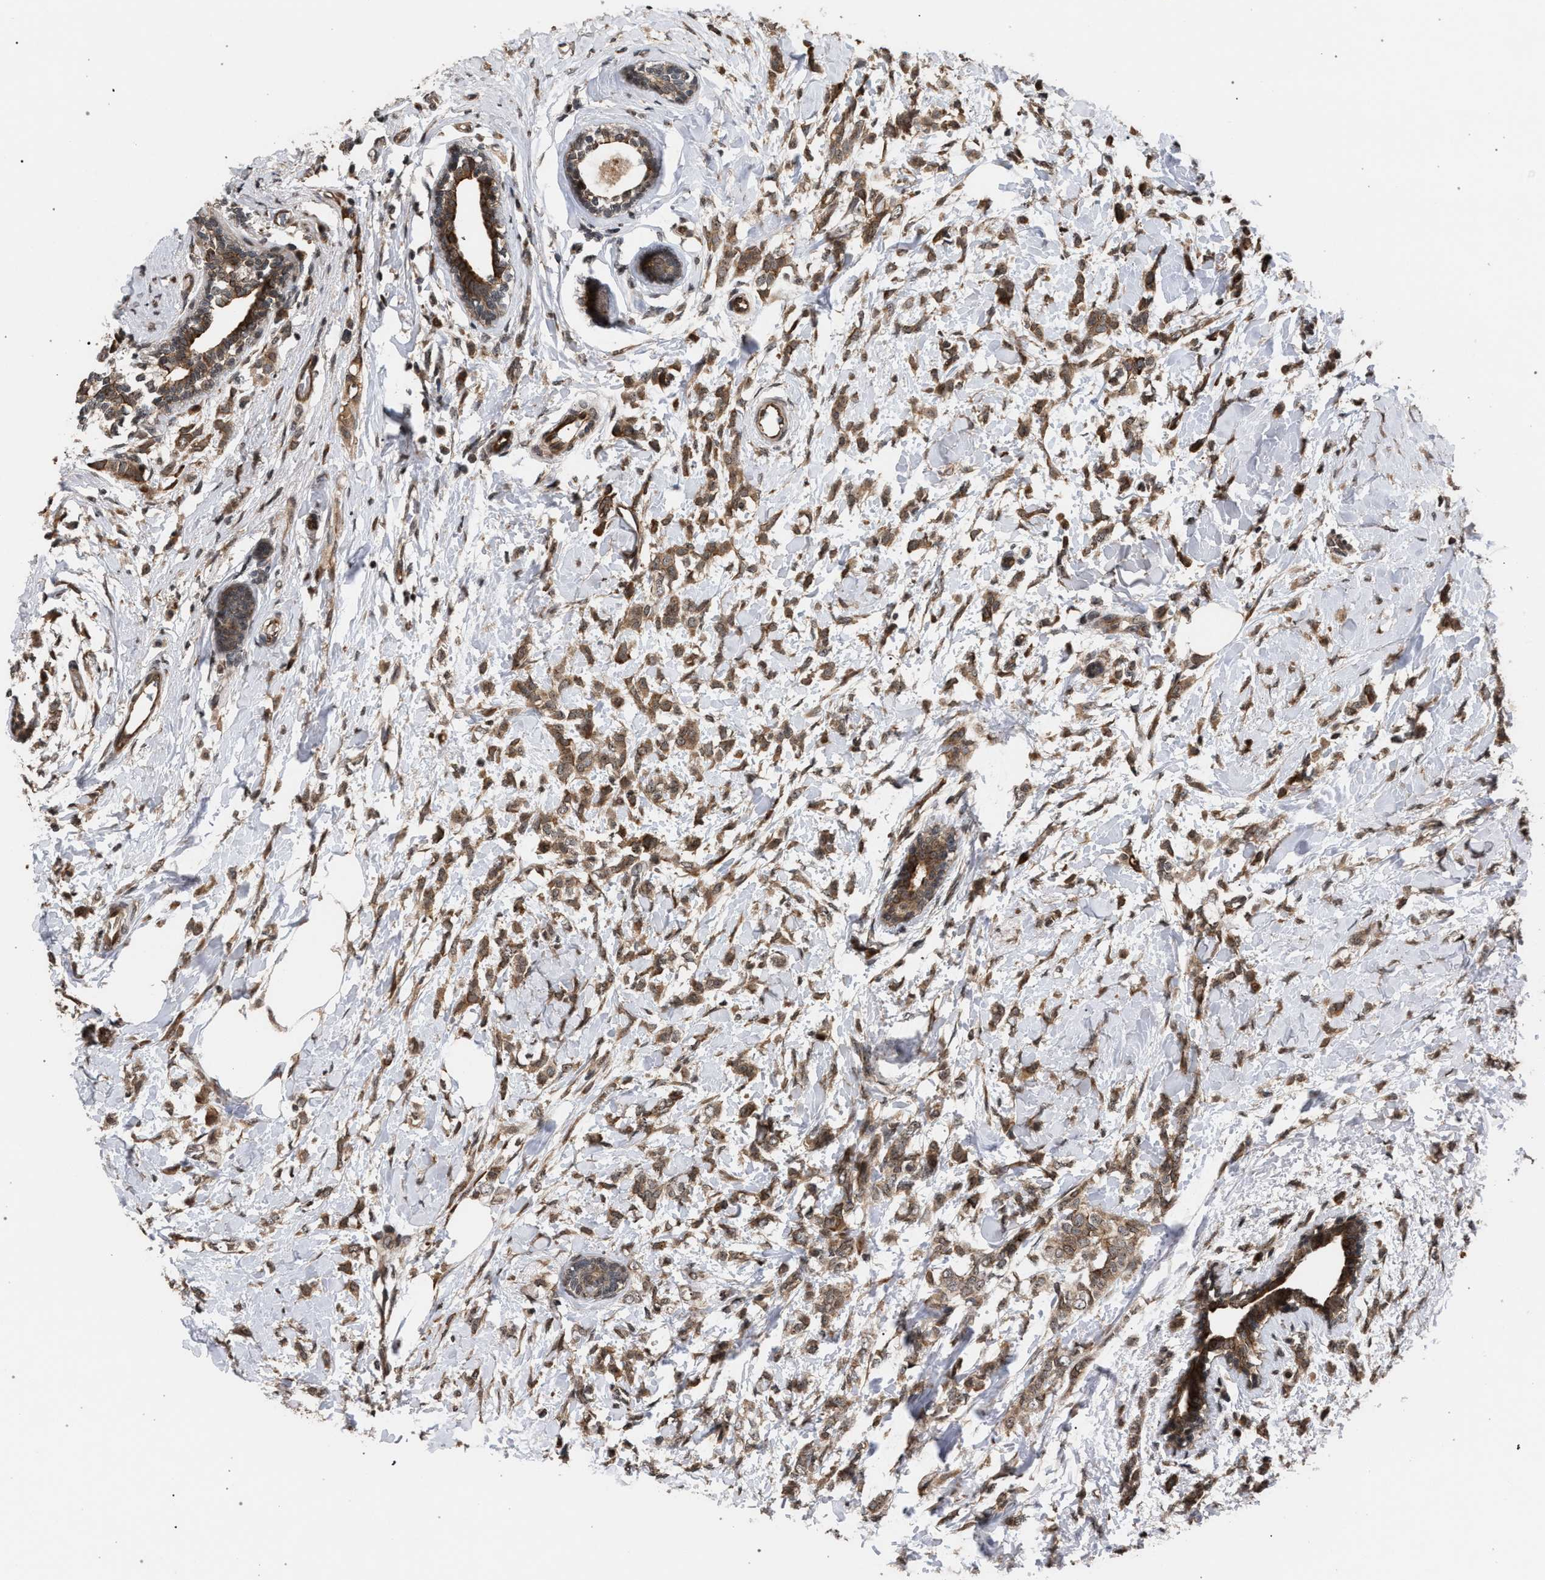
{"staining": {"intensity": "moderate", "quantity": ">75%", "location": "cytoplasmic/membranous"}, "tissue": "breast cancer", "cell_type": "Tumor cells", "image_type": "cancer", "snomed": [{"axis": "morphology", "description": "Lobular carcinoma, in situ"}, {"axis": "morphology", "description": "Lobular carcinoma"}, {"axis": "topography", "description": "Breast"}], "caption": "Immunohistochemical staining of breast cancer demonstrates moderate cytoplasmic/membranous protein staining in approximately >75% of tumor cells.", "gene": "IRAK4", "patient": {"sex": "female", "age": 41}}